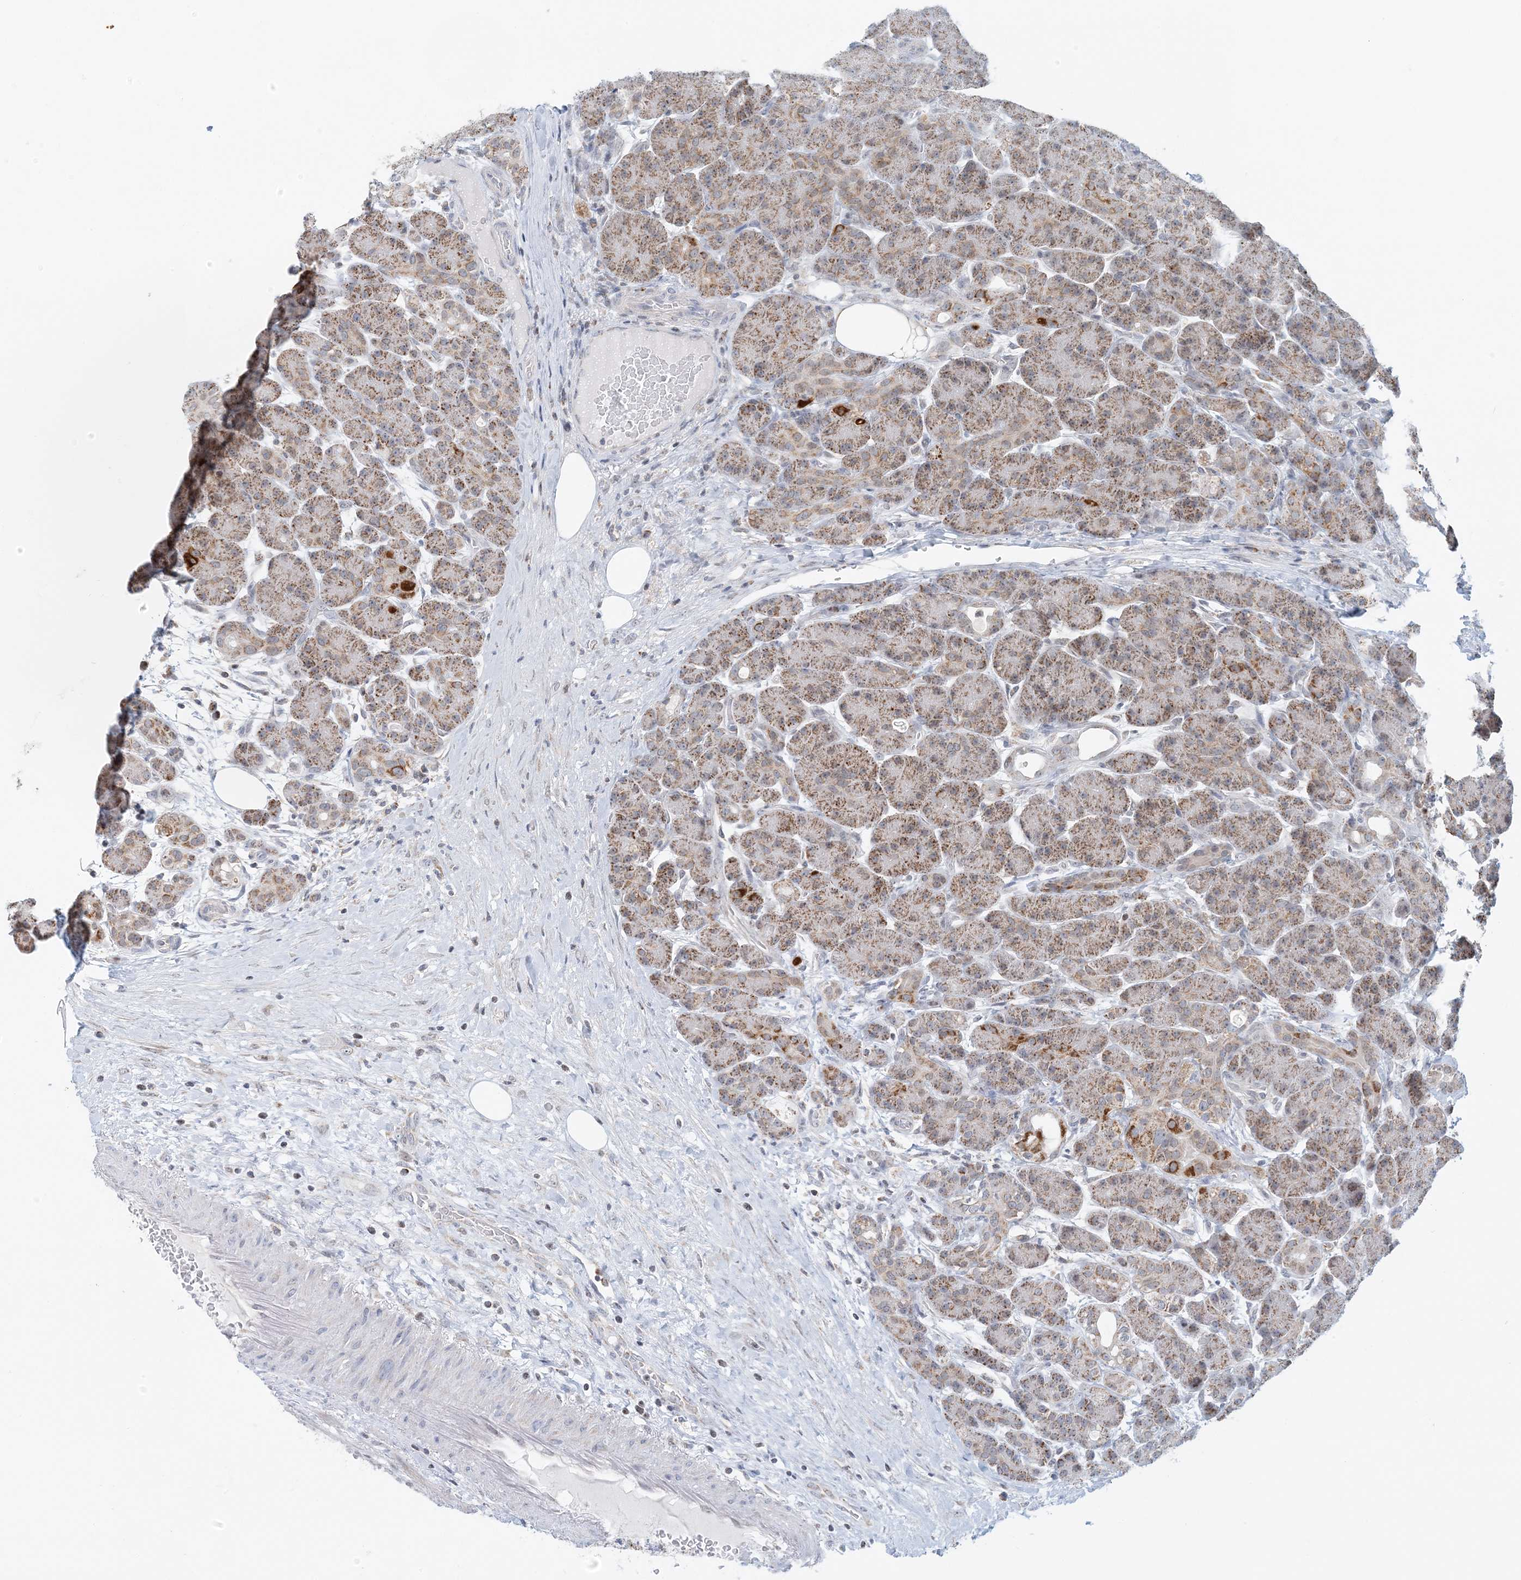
{"staining": {"intensity": "moderate", "quantity": ">75%", "location": "cytoplasmic/membranous"}, "tissue": "pancreas", "cell_type": "Exocrine glandular cells", "image_type": "normal", "snomed": [{"axis": "morphology", "description": "Normal tissue, NOS"}, {"axis": "topography", "description": "Pancreas"}], "caption": "Immunohistochemical staining of benign human pancreas demonstrates >75% levels of moderate cytoplasmic/membranous protein staining in approximately >75% of exocrine glandular cells.", "gene": "BDH1", "patient": {"sex": "male", "age": 63}}